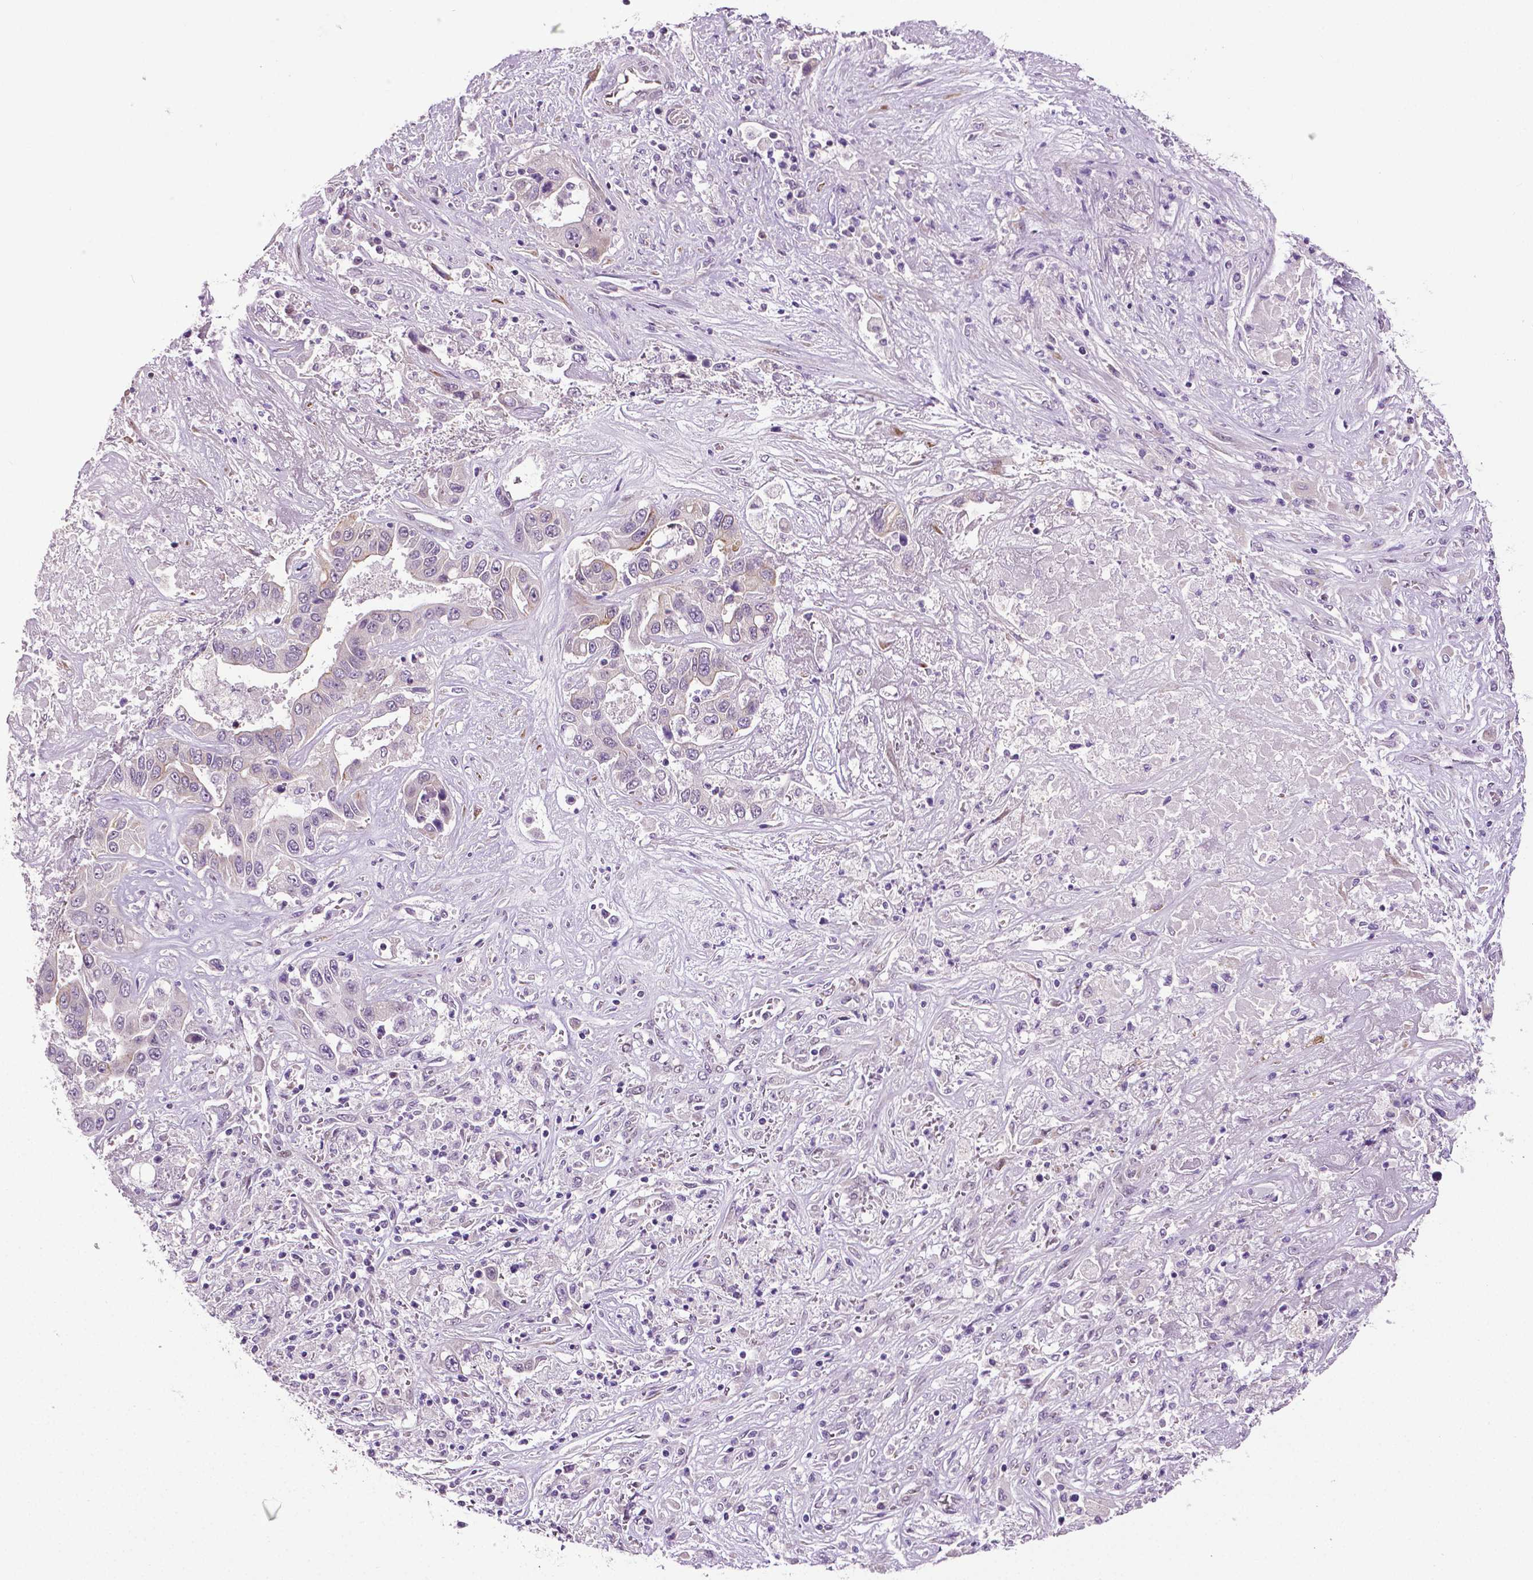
{"staining": {"intensity": "weak", "quantity": "<25%", "location": "cytoplasmic/membranous"}, "tissue": "liver cancer", "cell_type": "Tumor cells", "image_type": "cancer", "snomed": [{"axis": "morphology", "description": "Cholangiocarcinoma"}, {"axis": "topography", "description": "Liver"}], "caption": "IHC histopathology image of neoplastic tissue: liver cholangiocarcinoma stained with DAB (3,3'-diaminobenzidine) exhibits no significant protein positivity in tumor cells. (Stains: DAB immunohistochemistry with hematoxylin counter stain, Microscopy: brightfield microscopy at high magnification).", "gene": "PTGER3", "patient": {"sex": "female", "age": 52}}